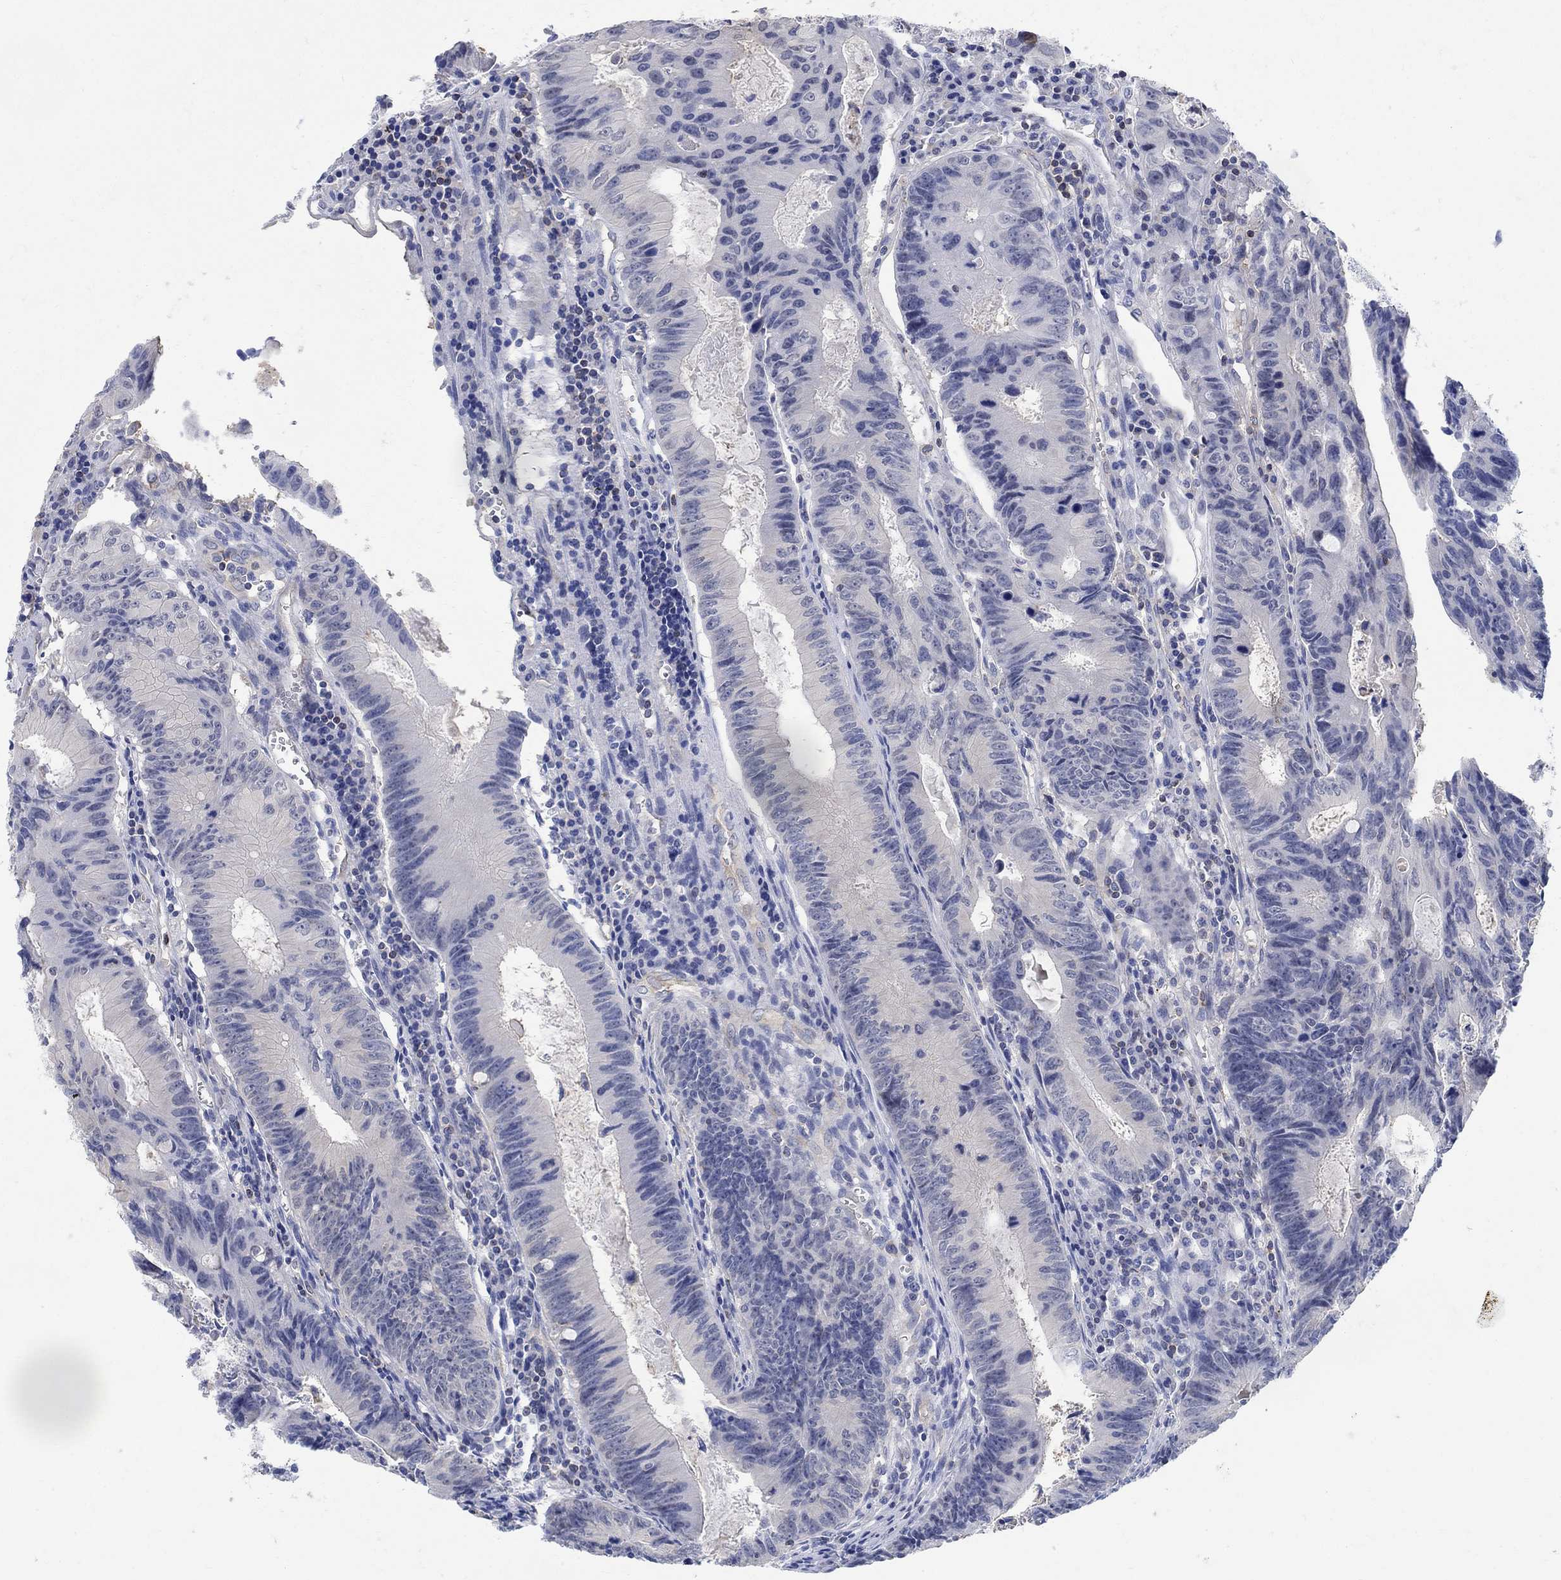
{"staining": {"intensity": "negative", "quantity": "none", "location": "none"}, "tissue": "colorectal cancer", "cell_type": "Tumor cells", "image_type": "cancer", "snomed": [{"axis": "morphology", "description": "Adenocarcinoma, NOS"}, {"axis": "topography", "description": "Colon"}], "caption": "Immunohistochemical staining of colorectal adenocarcinoma reveals no significant staining in tumor cells.", "gene": "PHF21B", "patient": {"sex": "female", "age": 87}}